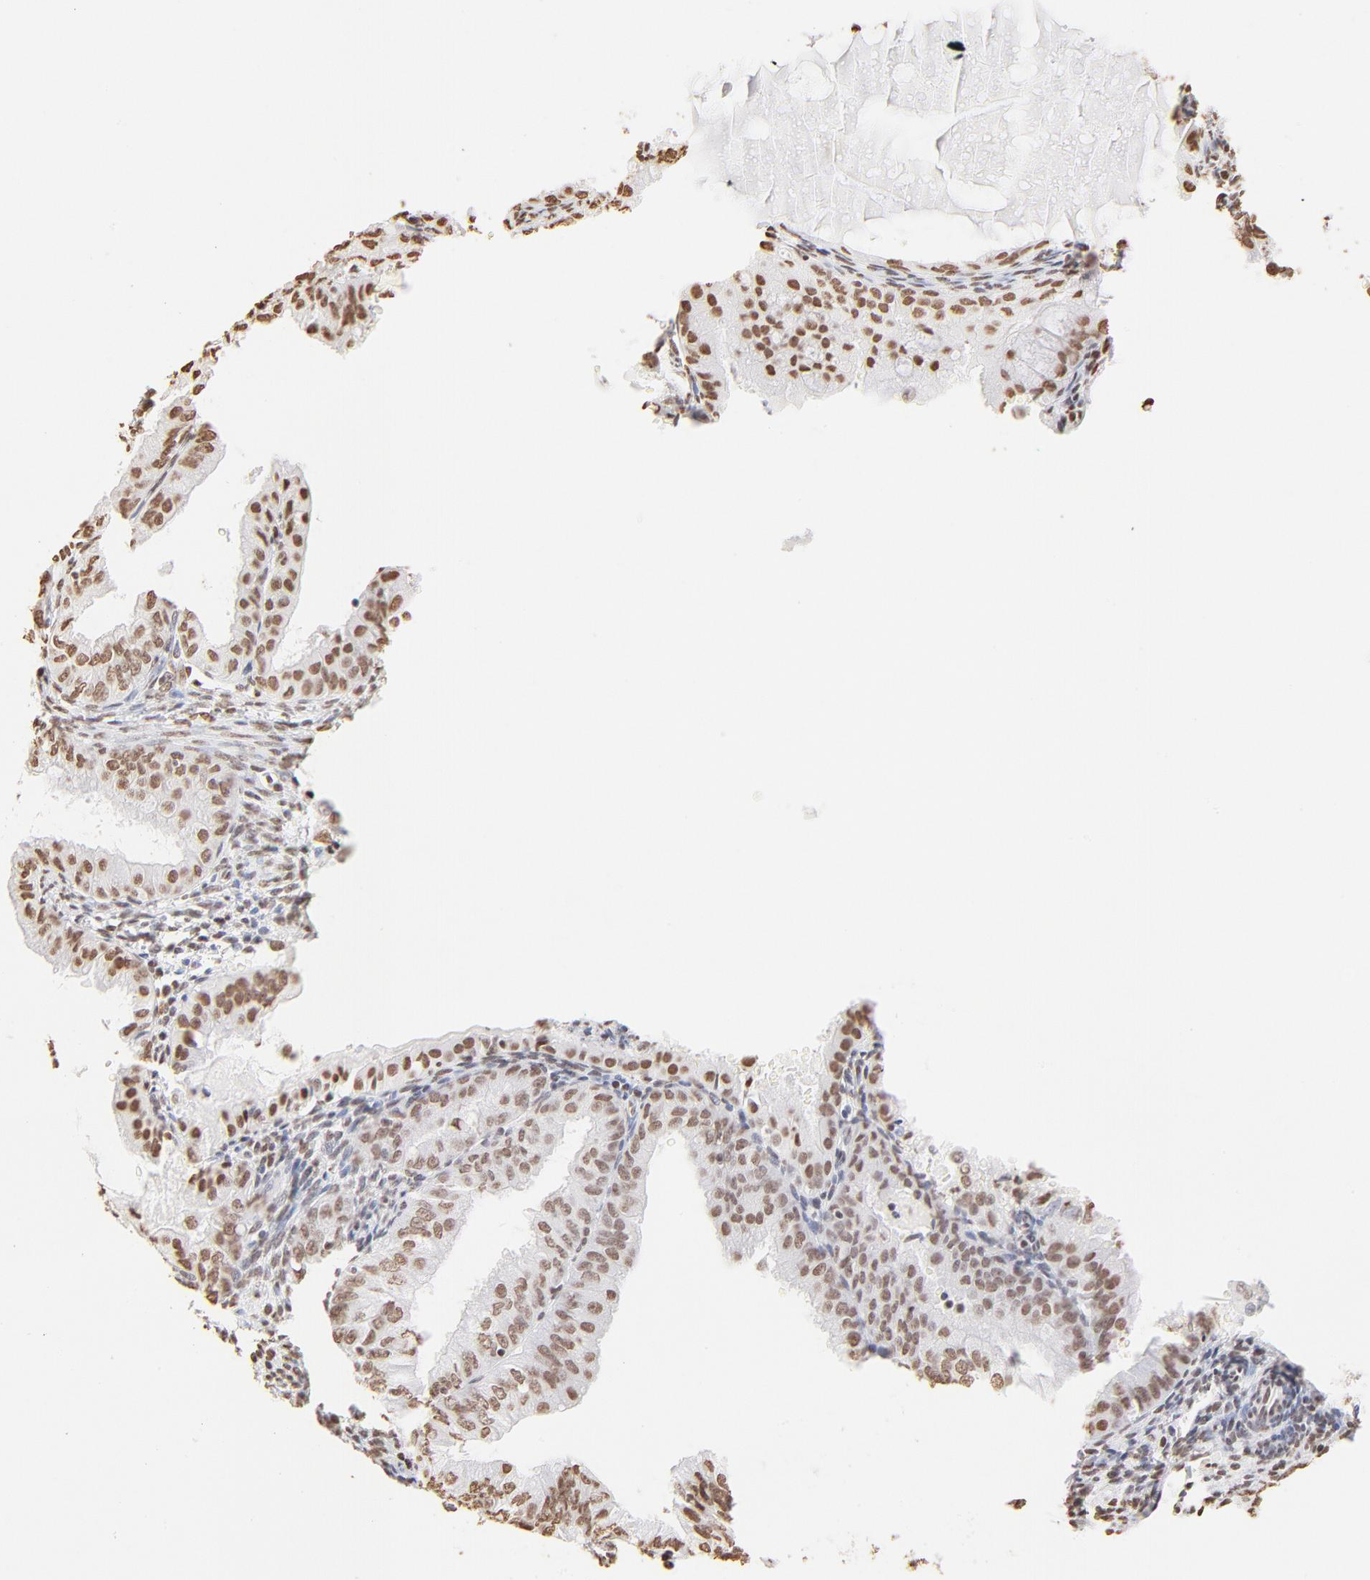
{"staining": {"intensity": "moderate", "quantity": ">75%", "location": "nuclear"}, "tissue": "endometrial cancer", "cell_type": "Tumor cells", "image_type": "cancer", "snomed": [{"axis": "morphology", "description": "Adenocarcinoma, NOS"}, {"axis": "topography", "description": "Endometrium"}], "caption": "A high-resolution photomicrograph shows IHC staining of endometrial cancer (adenocarcinoma), which reveals moderate nuclear staining in approximately >75% of tumor cells.", "gene": "ZNF540", "patient": {"sex": "female", "age": 76}}